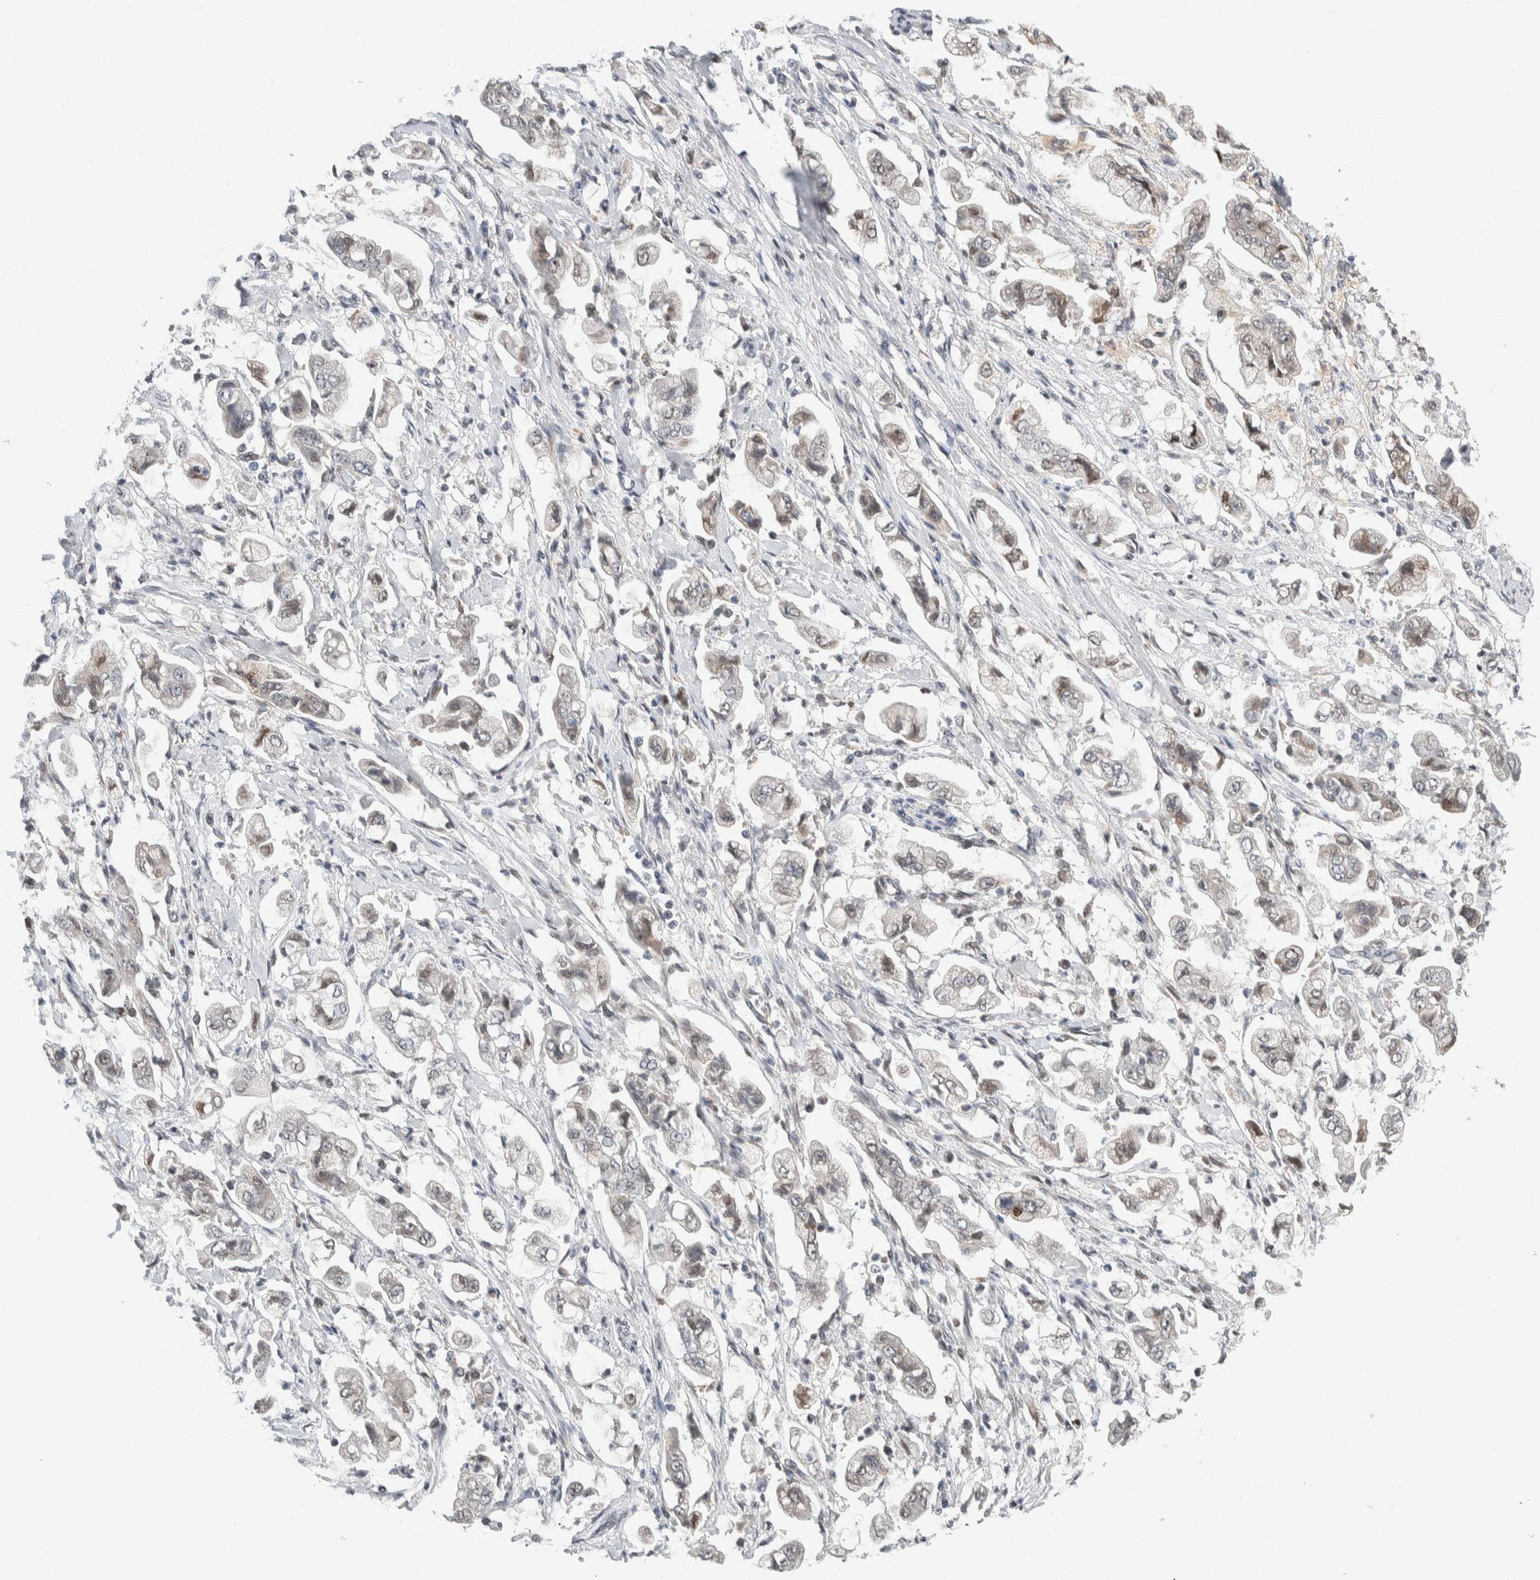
{"staining": {"intensity": "weak", "quantity": "25%-75%", "location": "cytoplasmic/membranous"}, "tissue": "stomach cancer", "cell_type": "Tumor cells", "image_type": "cancer", "snomed": [{"axis": "morphology", "description": "Adenocarcinoma, NOS"}, {"axis": "topography", "description": "Stomach"}], "caption": "A micrograph showing weak cytoplasmic/membranous positivity in approximately 25%-75% of tumor cells in adenocarcinoma (stomach), as visualized by brown immunohistochemical staining.", "gene": "NEUROD1", "patient": {"sex": "male", "age": 62}}